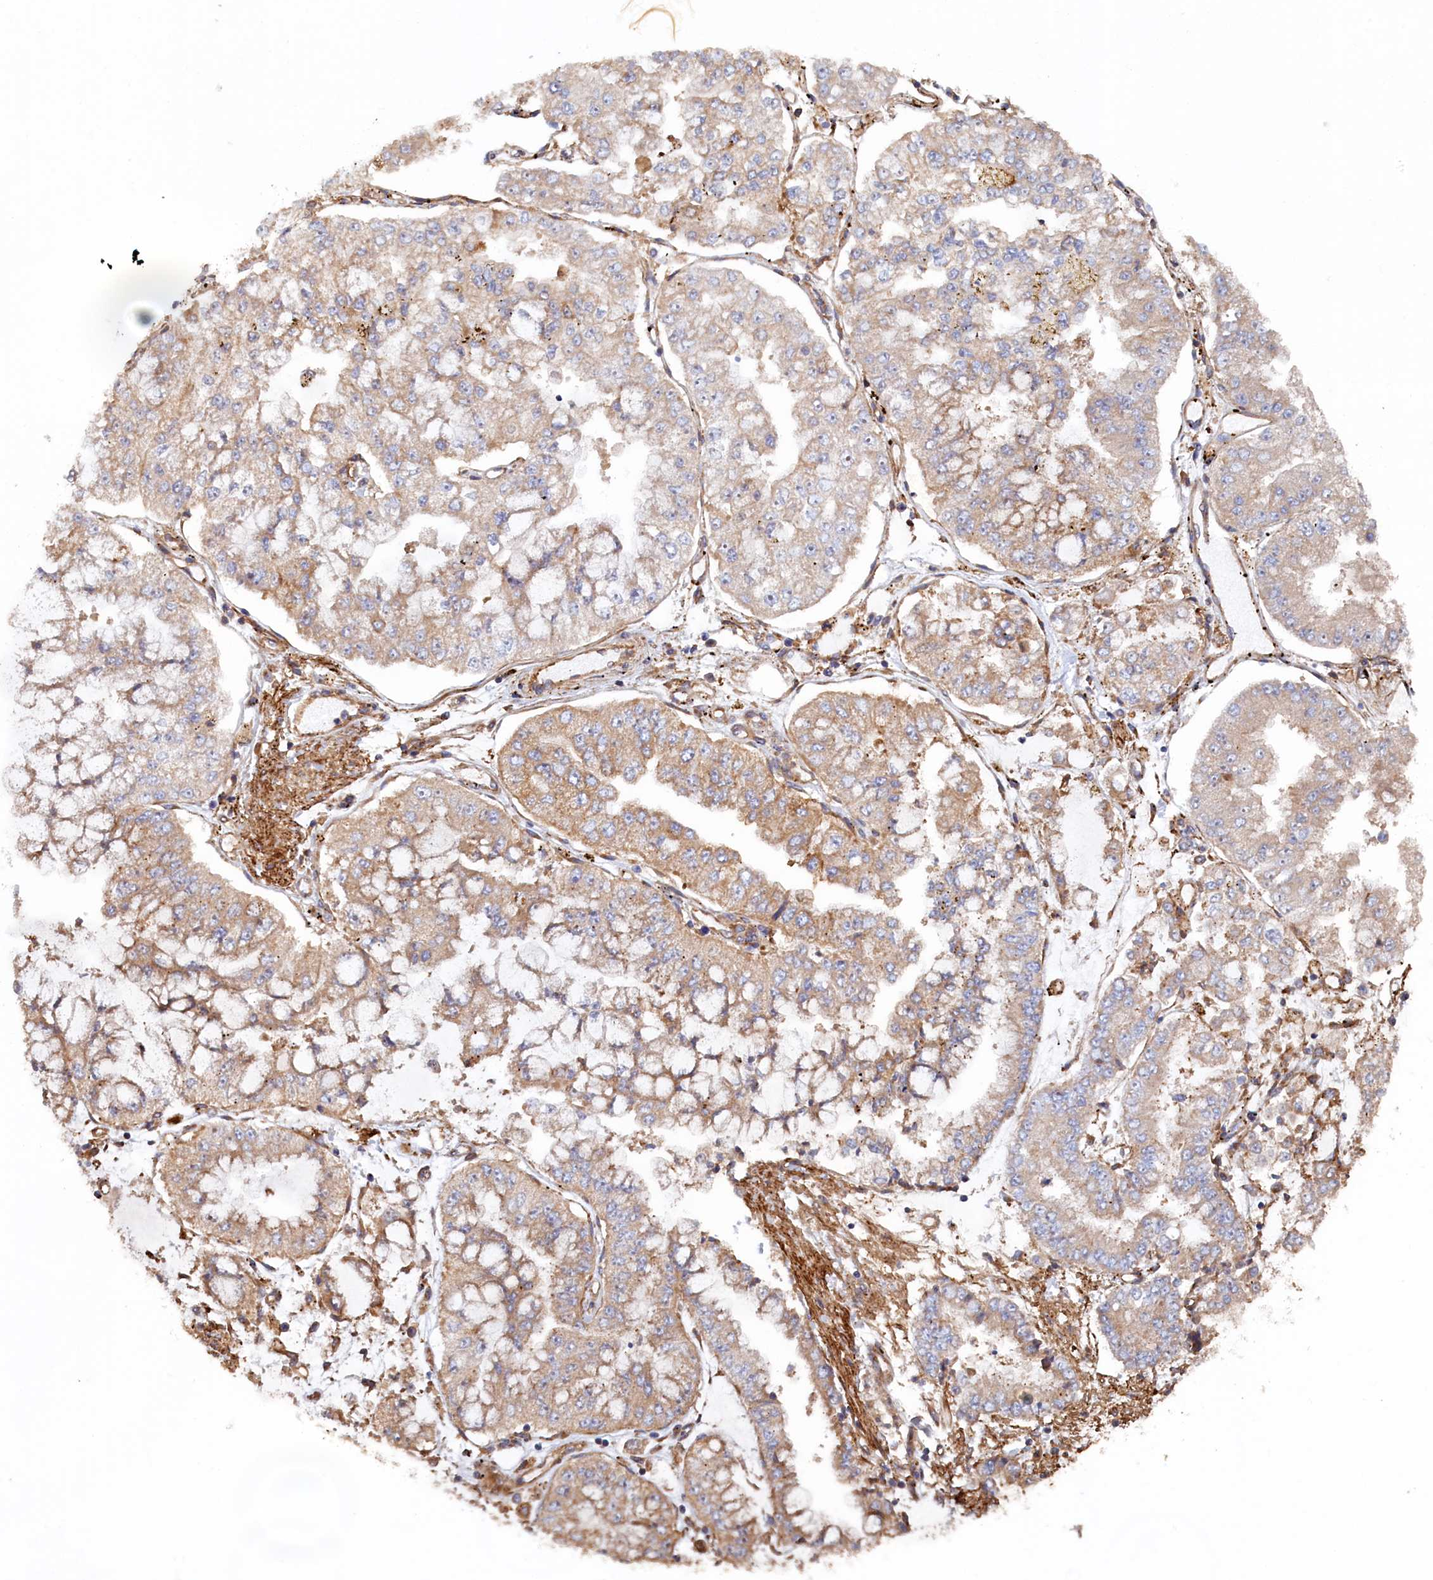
{"staining": {"intensity": "weak", "quantity": "25%-75%", "location": "cytoplasmic/membranous"}, "tissue": "stomach cancer", "cell_type": "Tumor cells", "image_type": "cancer", "snomed": [{"axis": "morphology", "description": "Adenocarcinoma, NOS"}, {"axis": "topography", "description": "Stomach"}], "caption": "Approximately 25%-75% of tumor cells in human stomach cancer (adenocarcinoma) reveal weak cytoplasmic/membranous protein staining as visualized by brown immunohistochemical staining.", "gene": "TMEM196", "patient": {"sex": "male", "age": 76}}